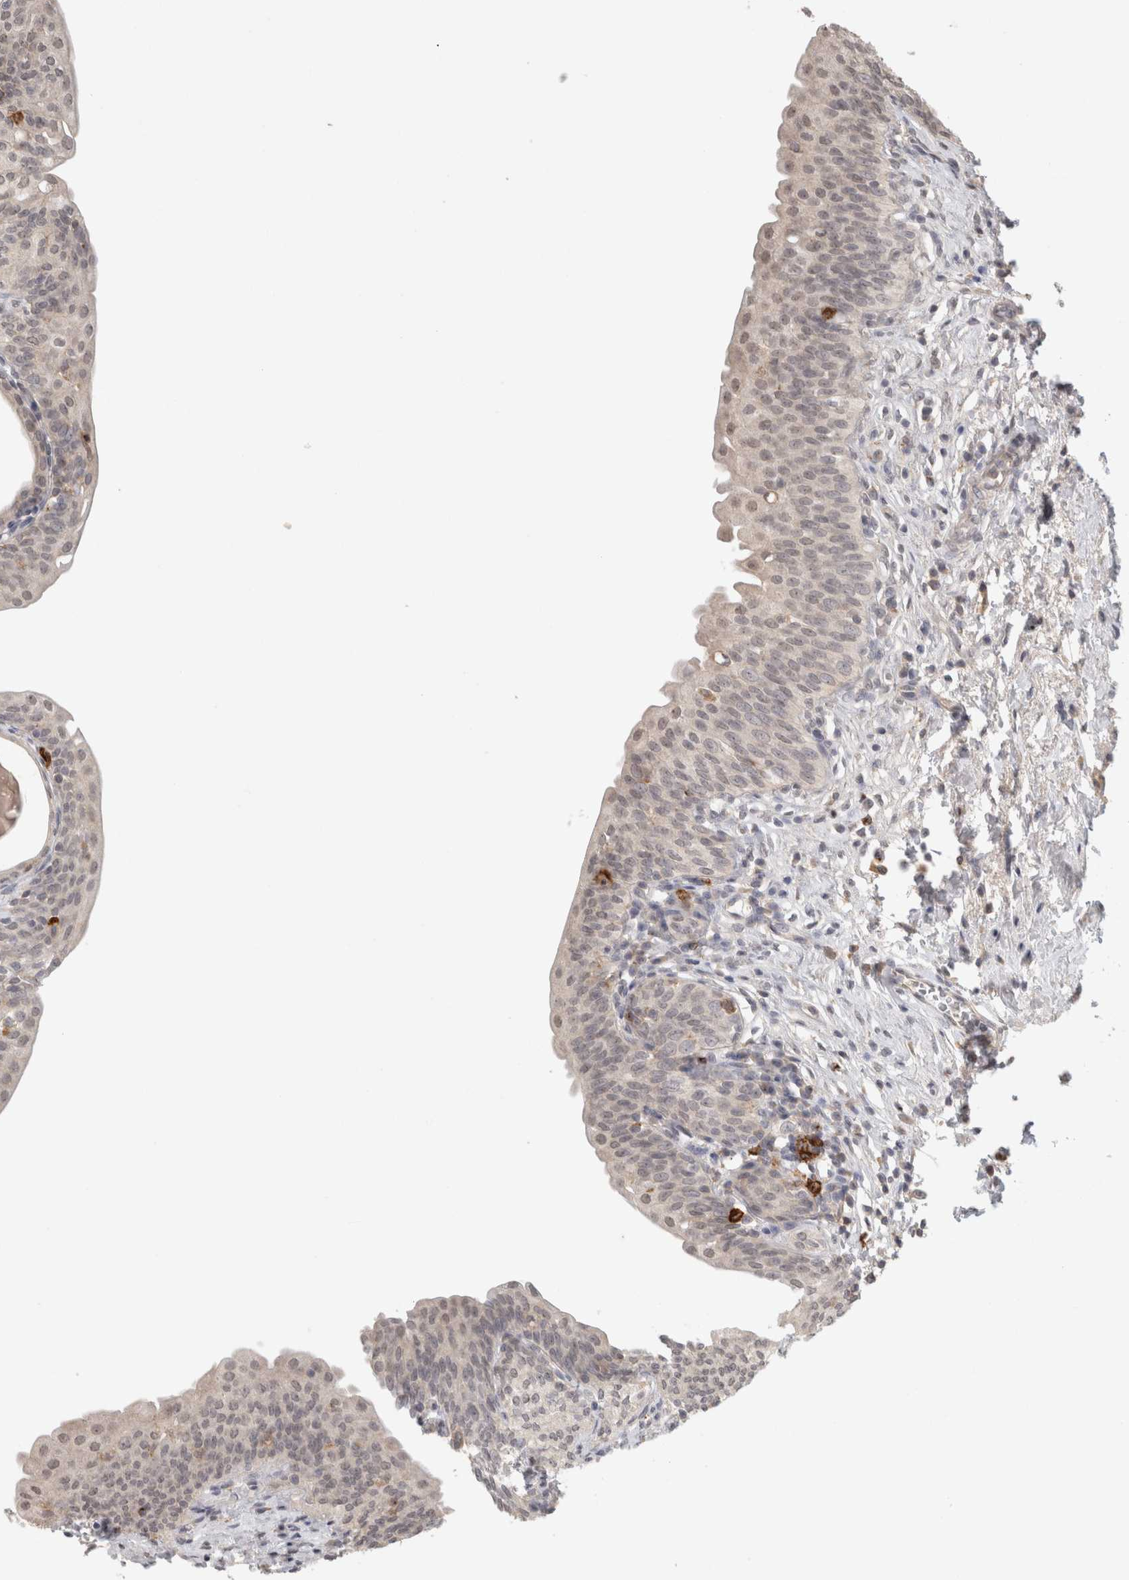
{"staining": {"intensity": "negative", "quantity": "none", "location": "none"}, "tissue": "urinary bladder", "cell_type": "Urothelial cells", "image_type": "normal", "snomed": [{"axis": "morphology", "description": "Normal tissue, NOS"}, {"axis": "topography", "description": "Urinary bladder"}], "caption": "Protein analysis of unremarkable urinary bladder reveals no significant staining in urothelial cells.", "gene": "HAVCR2", "patient": {"sex": "male", "age": 83}}